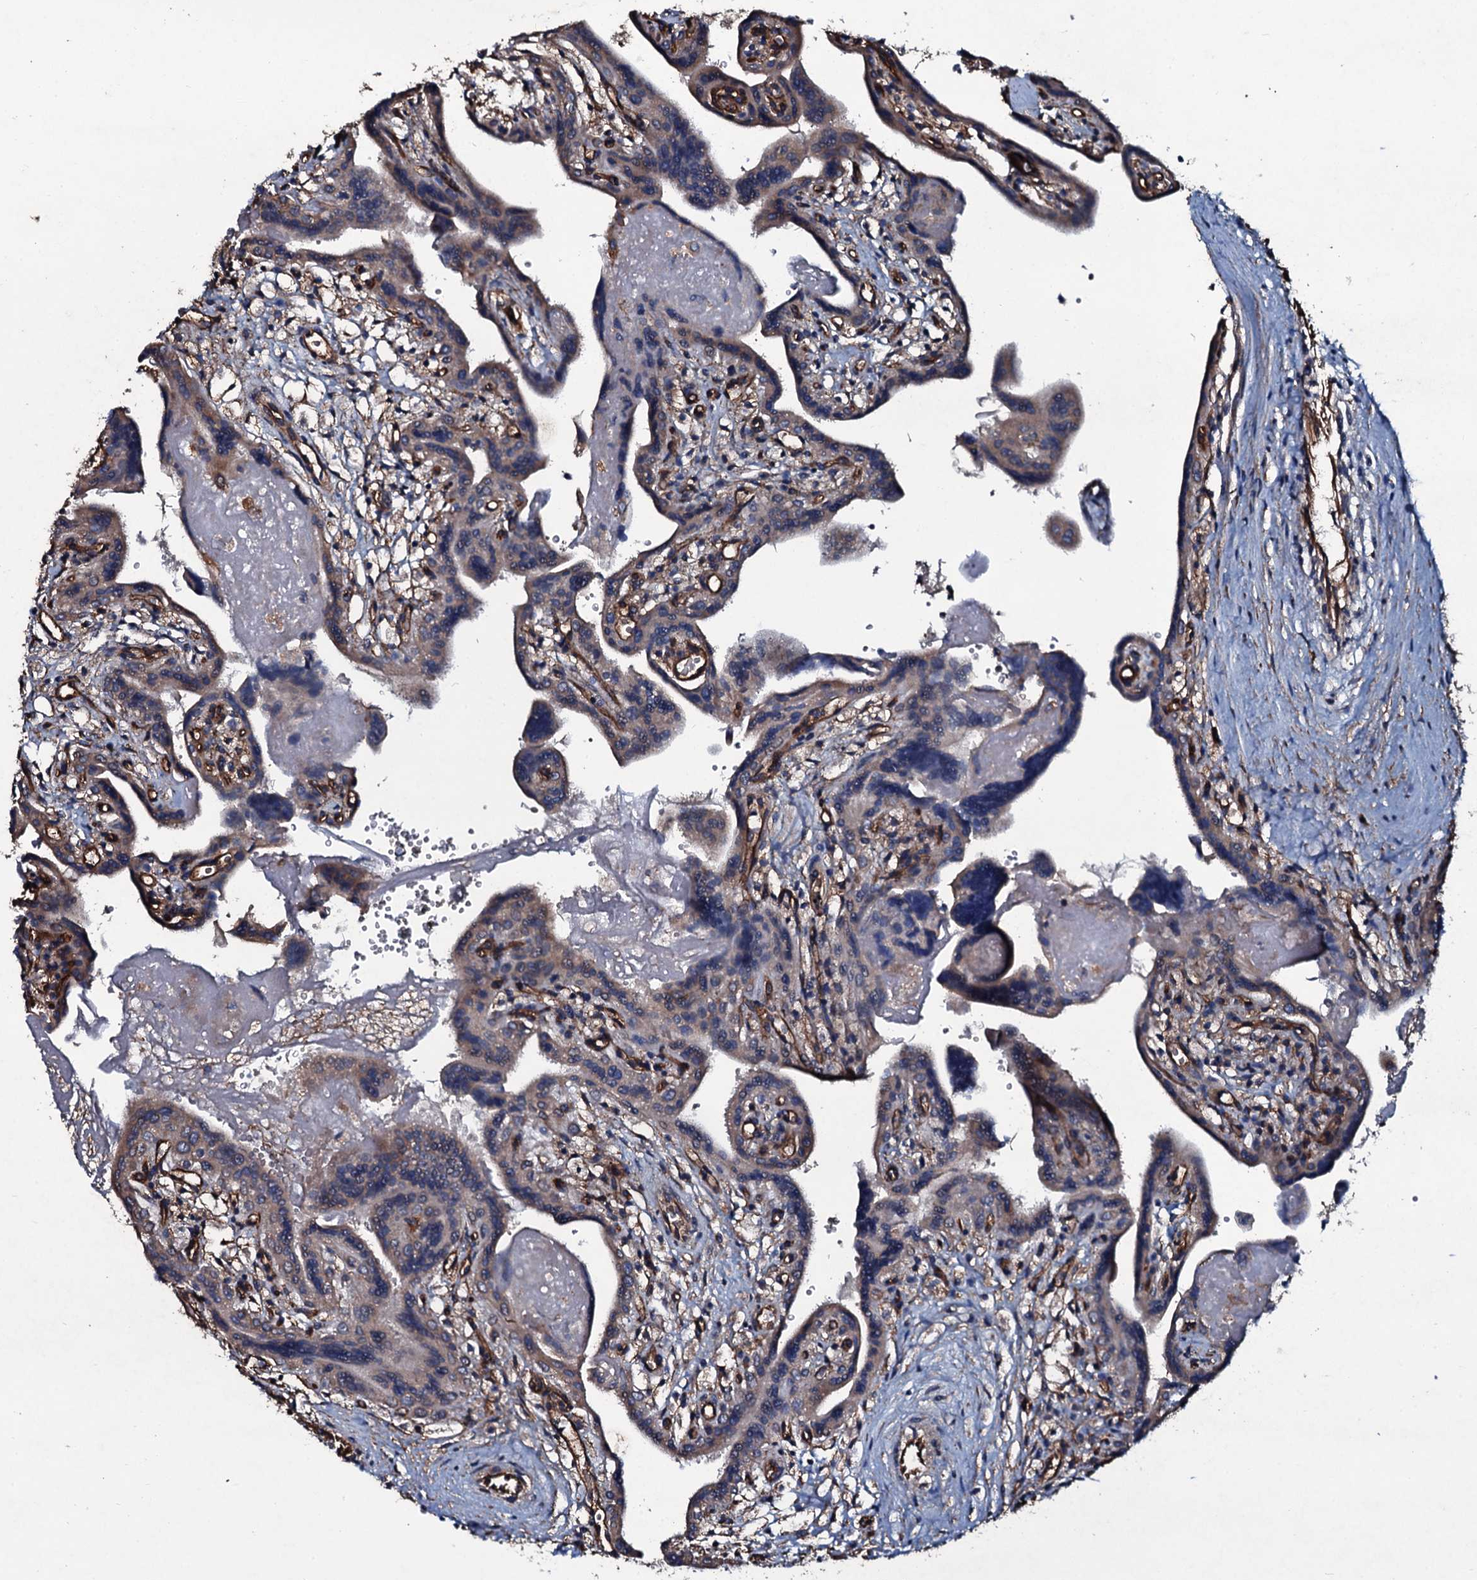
{"staining": {"intensity": "moderate", "quantity": "25%-75%", "location": "cytoplasmic/membranous"}, "tissue": "placenta", "cell_type": "Trophoblastic cells", "image_type": "normal", "snomed": [{"axis": "morphology", "description": "Normal tissue, NOS"}, {"axis": "topography", "description": "Placenta"}], "caption": "Placenta stained with DAB immunohistochemistry (IHC) shows medium levels of moderate cytoplasmic/membranous expression in about 25%-75% of trophoblastic cells. The protein of interest is shown in brown color, while the nuclei are stained blue.", "gene": "DMAC2", "patient": {"sex": "female", "age": 37}}